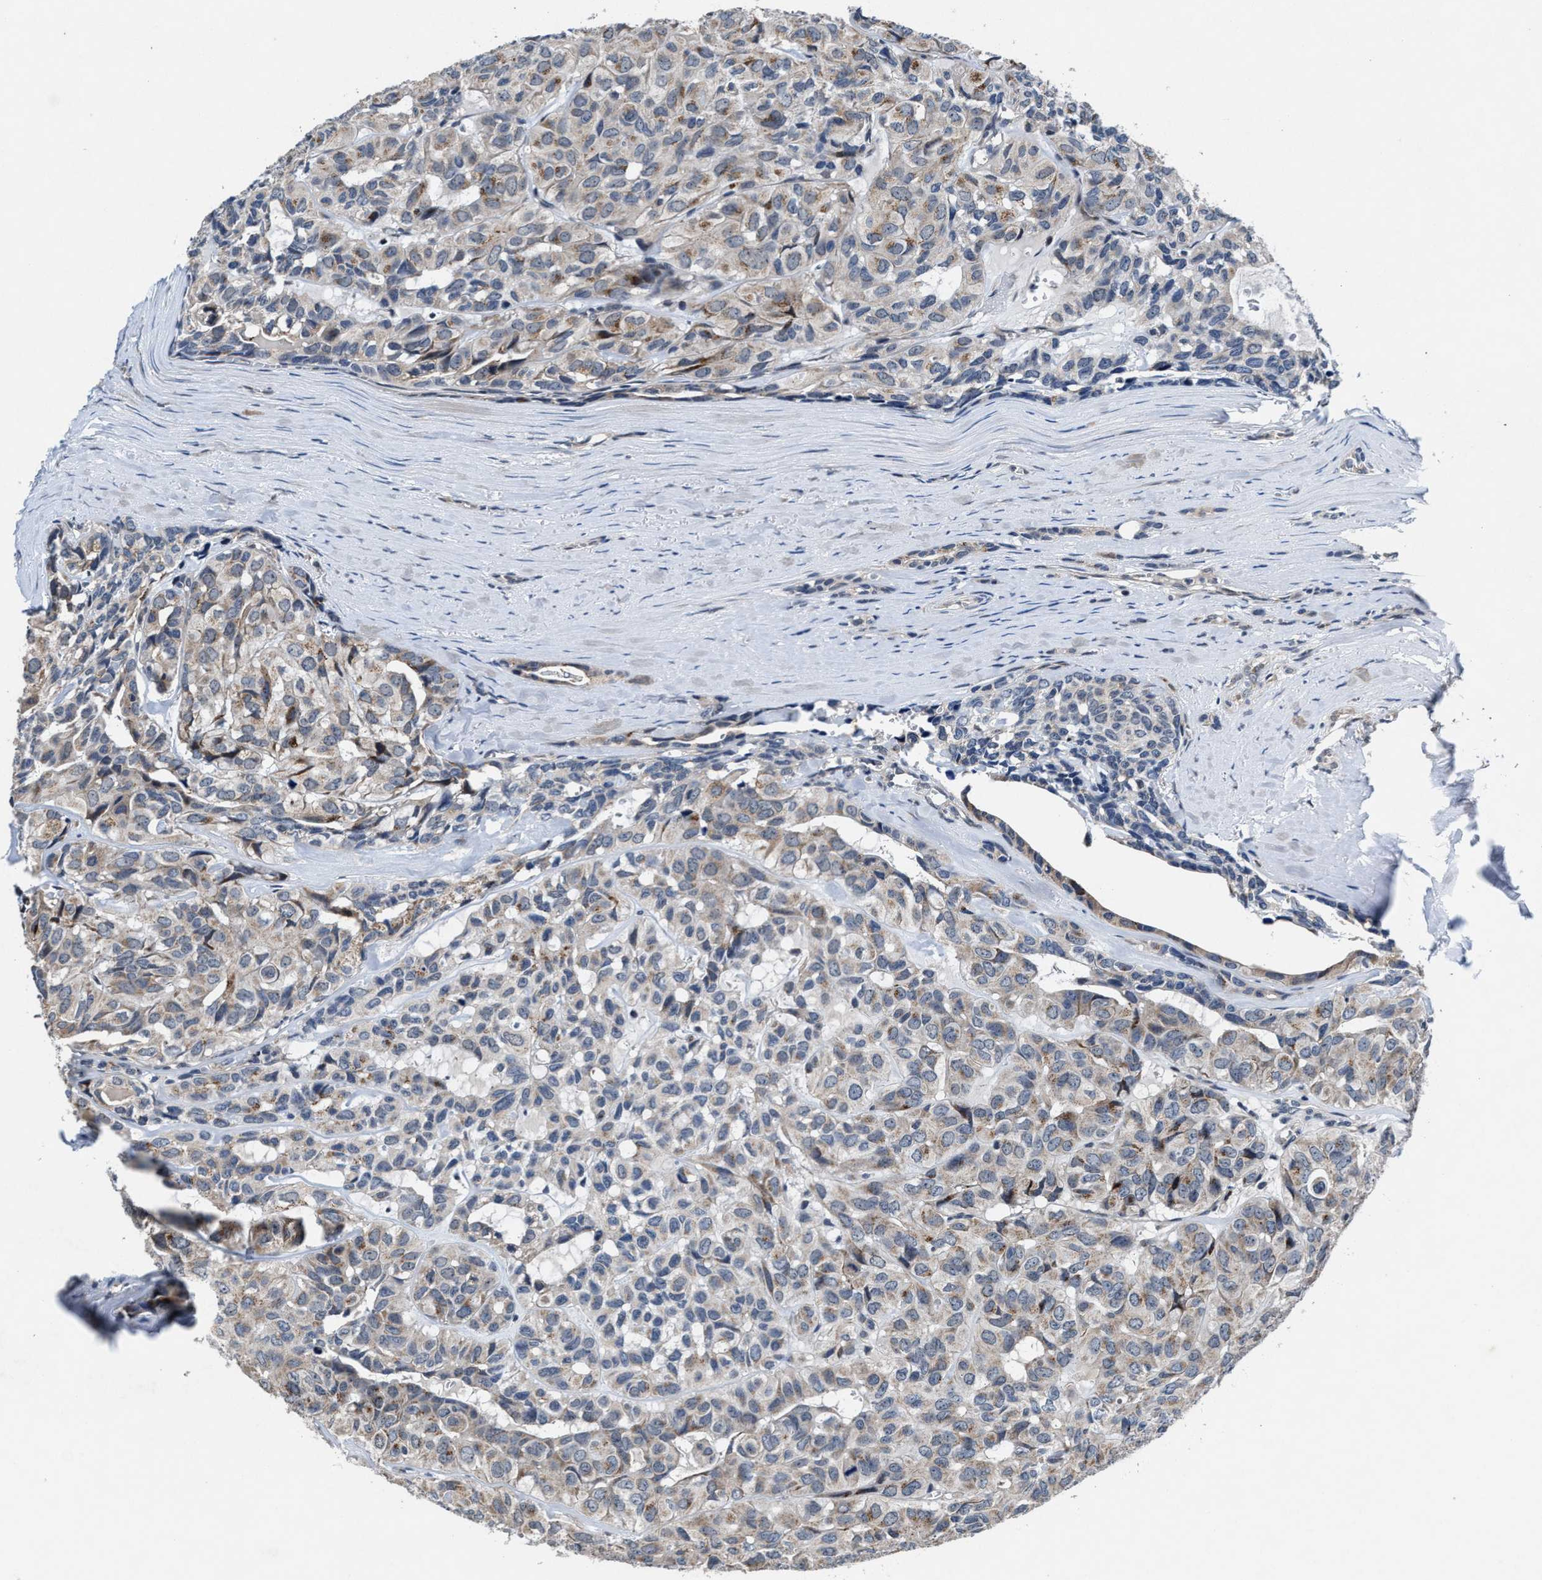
{"staining": {"intensity": "moderate", "quantity": "<25%", "location": "cytoplasmic/membranous"}, "tissue": "head and neck cancer", "cell_type": "Tumor cells", "image_type": "cancer", "snomed": [{"axis": "morphology", "description": "Adenocarcinoma, NOS"}, {"axis": "topography", "description": "Salivary gland, NOS"}, {"axis": "topography", "description": "Head-Neck"}], "caption": "Head and neck cancer (adenocarcinoma) stained with a protein marker displays moderate staining in tumor cells.", "gene": "TMEM53", "patient": {"sex": "female", "age": 76}}